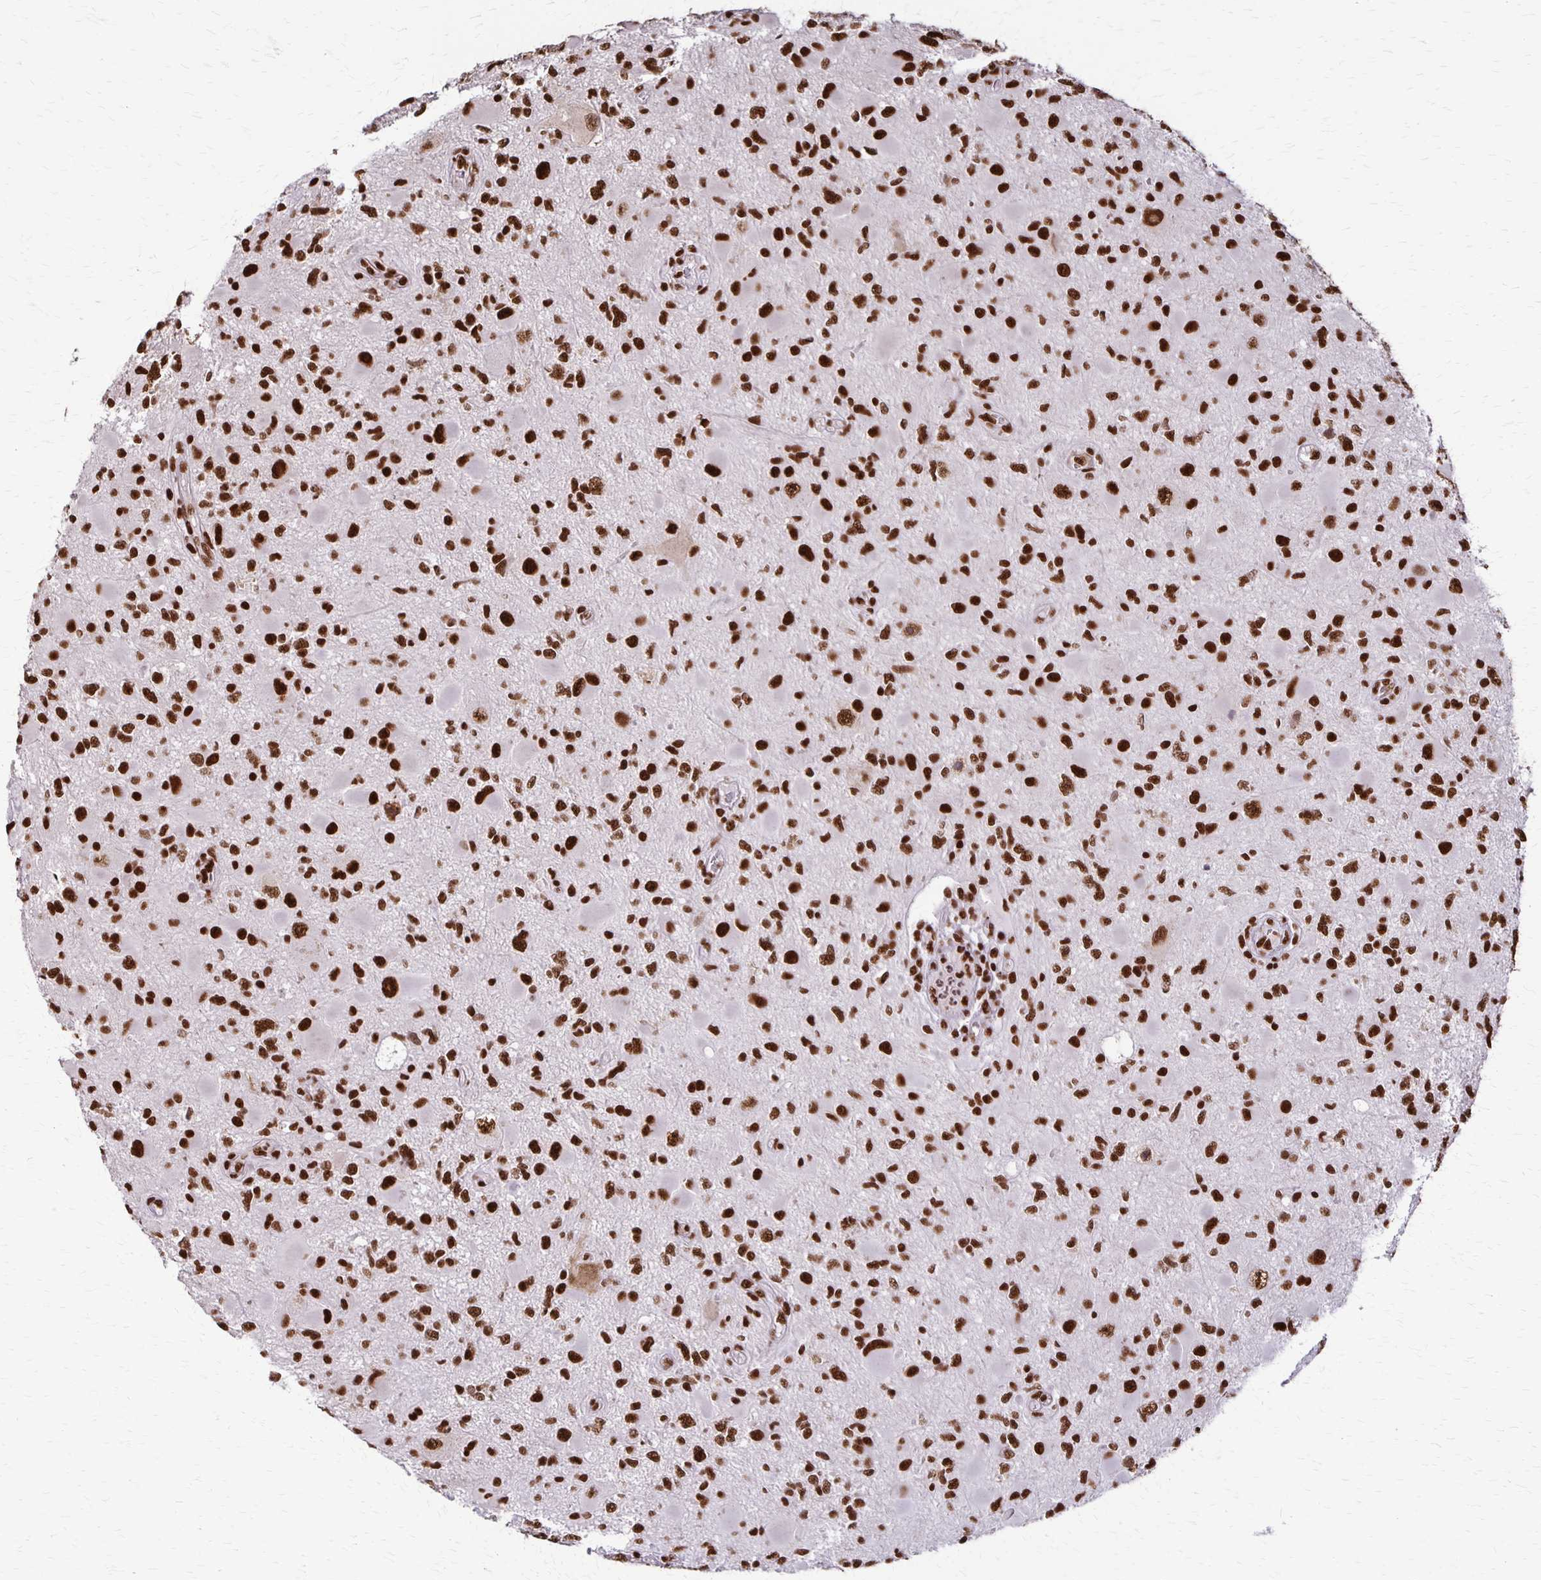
{"staining": {"intensity": "strong", "quantity": ">75%", "location": "nuclear"}, "tissue": "glioma", "cell_type": "Tumor cells", "image_type": "cancer", "snomed": [{"axis": "morphology", "description": "Glioma, malignant, High grade"}, {"axis": "topography", "description": "Brain"}], "caption": "Protein staining of high-grade glioma (malignant) tissue displays strong nuclear positivity in approximately >75% of tumor cells.", "gene": "XRCC6", "patient": {"sex": "male", "age": 54}}